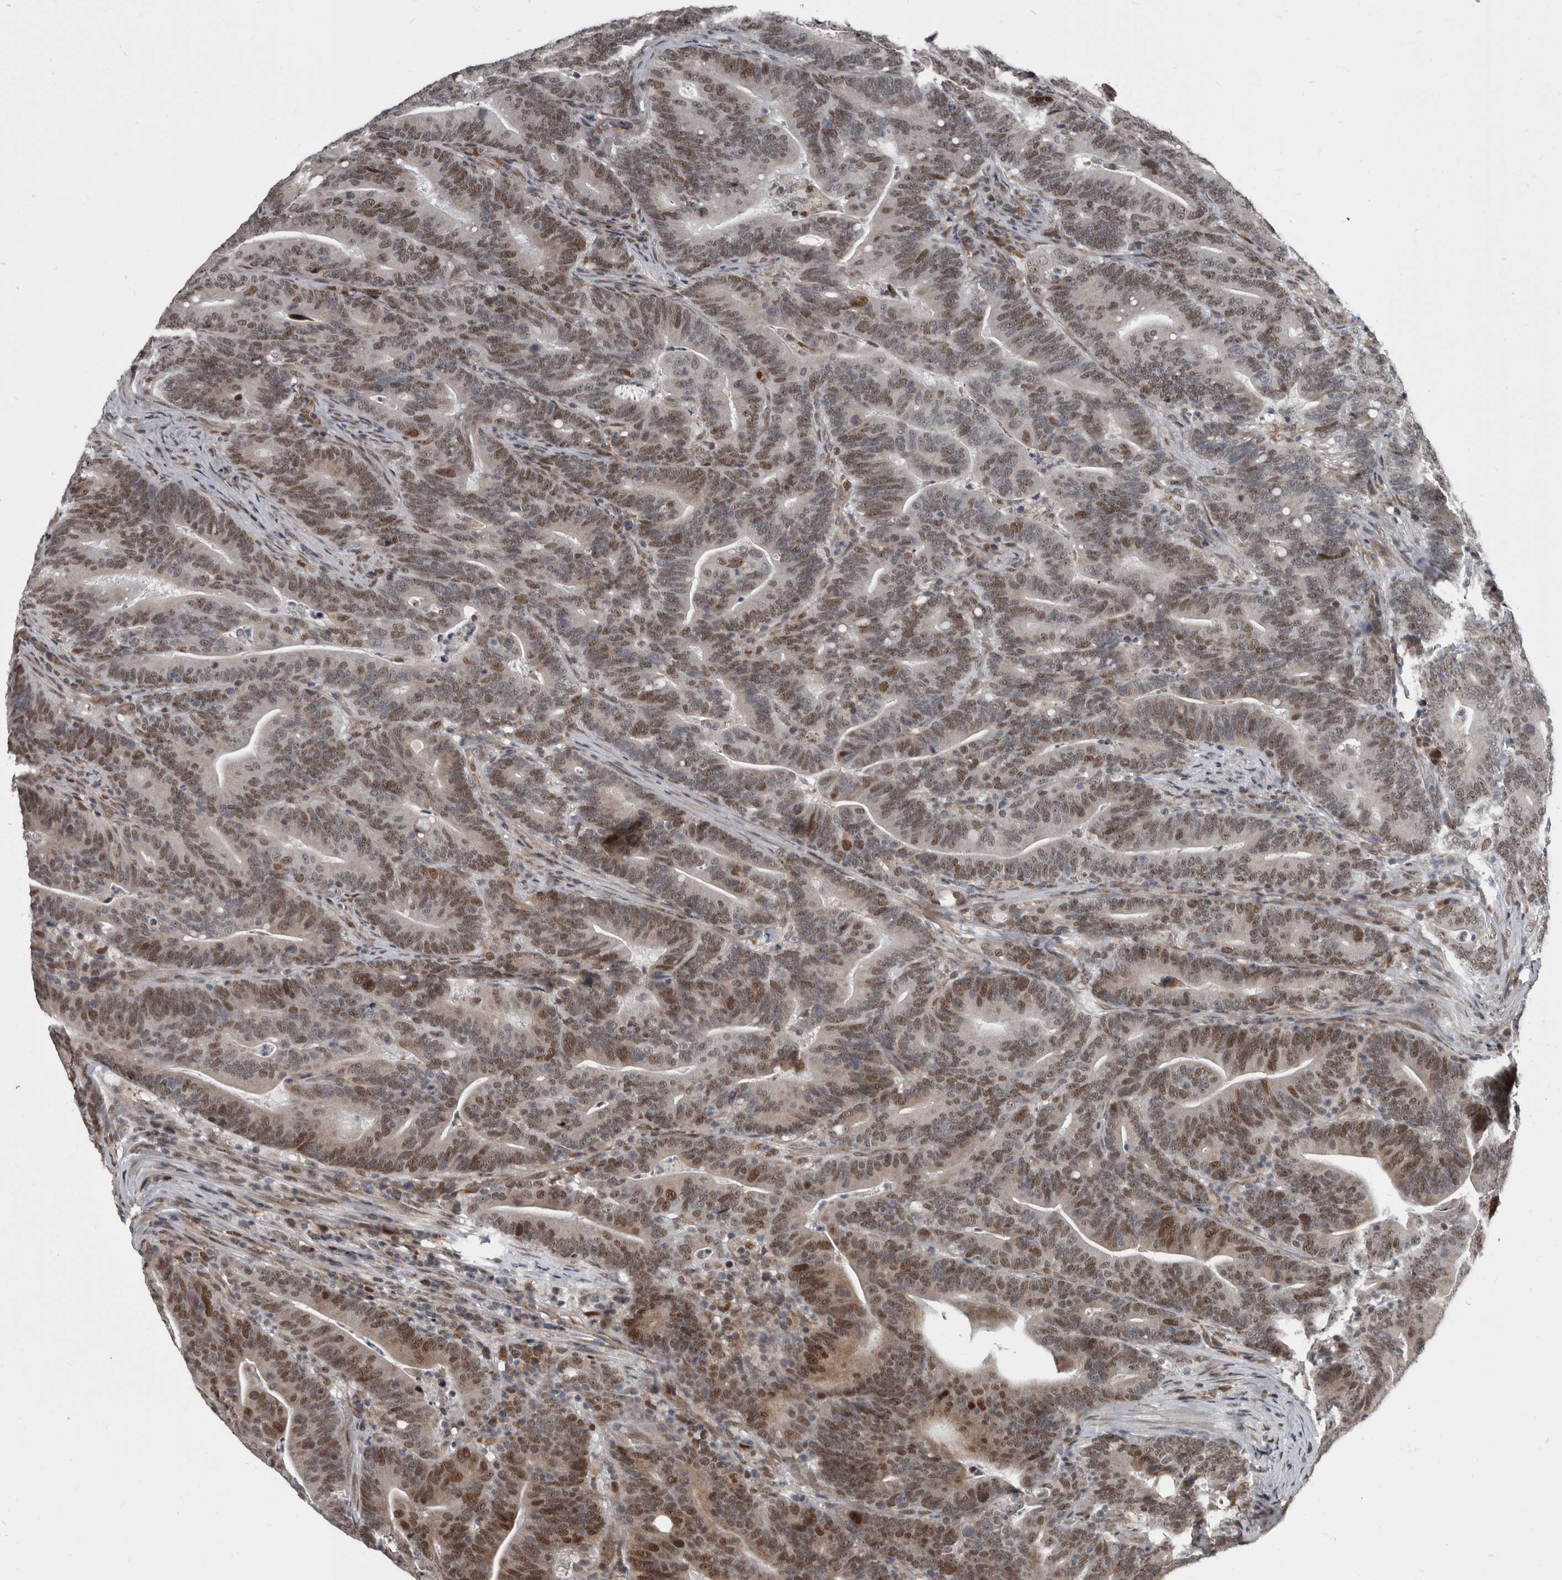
{"staining": {"intensity": "moderate", "quantity": "25%-75%", "location": "nuclear"}, "tissue": "colorectal cancer", "cell_type": "Tumor cells", "image_type": "cancer", "snomed": [{"axis": "morphology", "description": "Adenocarcinoma, NOS"}, {"axis": "topography", "description": "Colon"}], "caption": "A micrograph of adenocarcinoma (colorectal) stained for a protein exhibits moderate nuclear brown staining in tumor cells.", "gene": "CHD1L", "patient": {"sex": "female", "age": 66}}